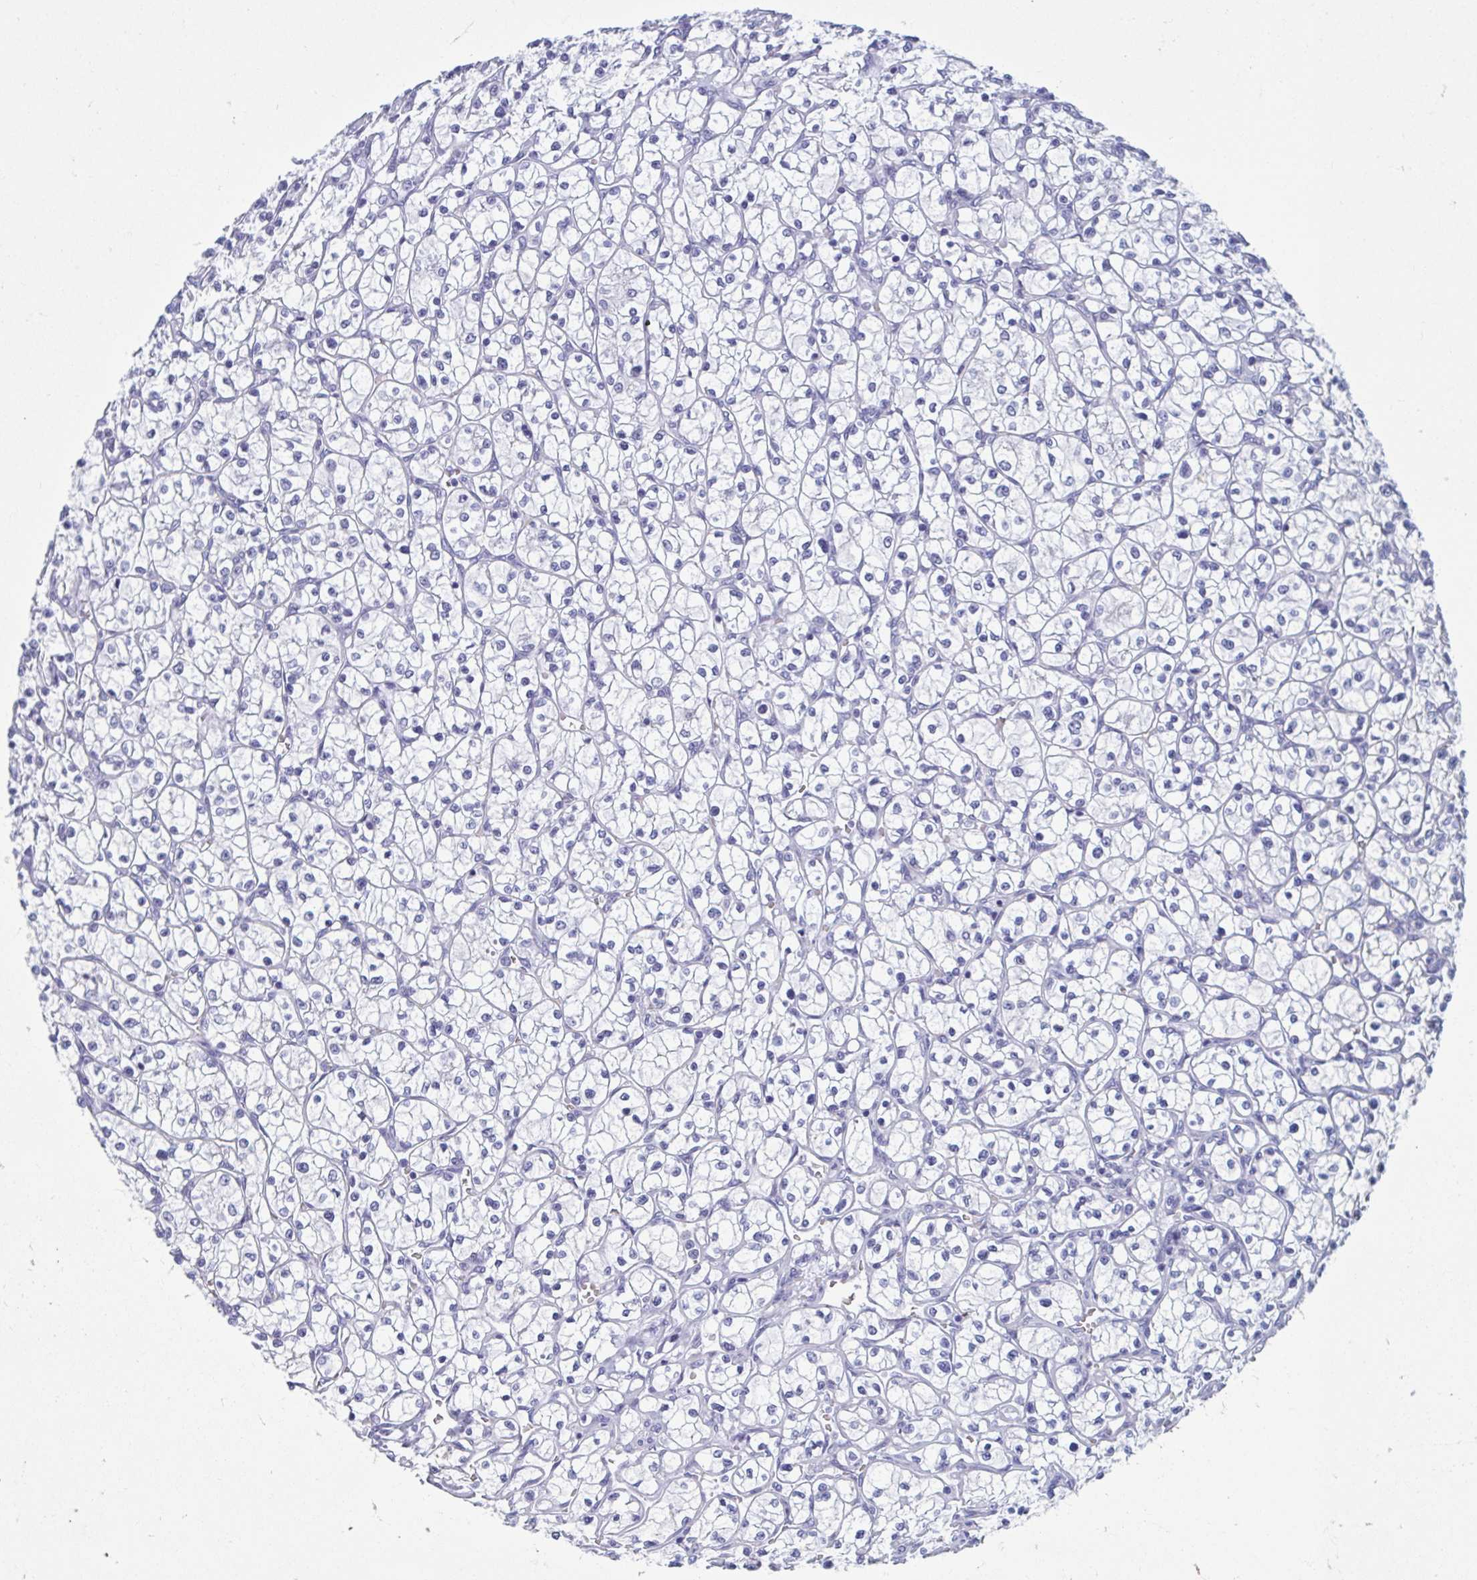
{"staining": {"intensity": "negative", "quantity": "none", "location": "none"}, "tissue": "renal cancer", "cell_type": "Tumor cells", "image_type": "cancer", "snomed": [{"axis": "morphology", "description": "Adenocarcinoma, NOS"}, {"axis": "topography", "description": "Kidney"}], "caption": "Tumor cells show no significant positivity in renal cancer. (DAB immunohistochemistry, high magnification).", "gene": "MORC4", "patient": {"sex": "female", "age": 64}}